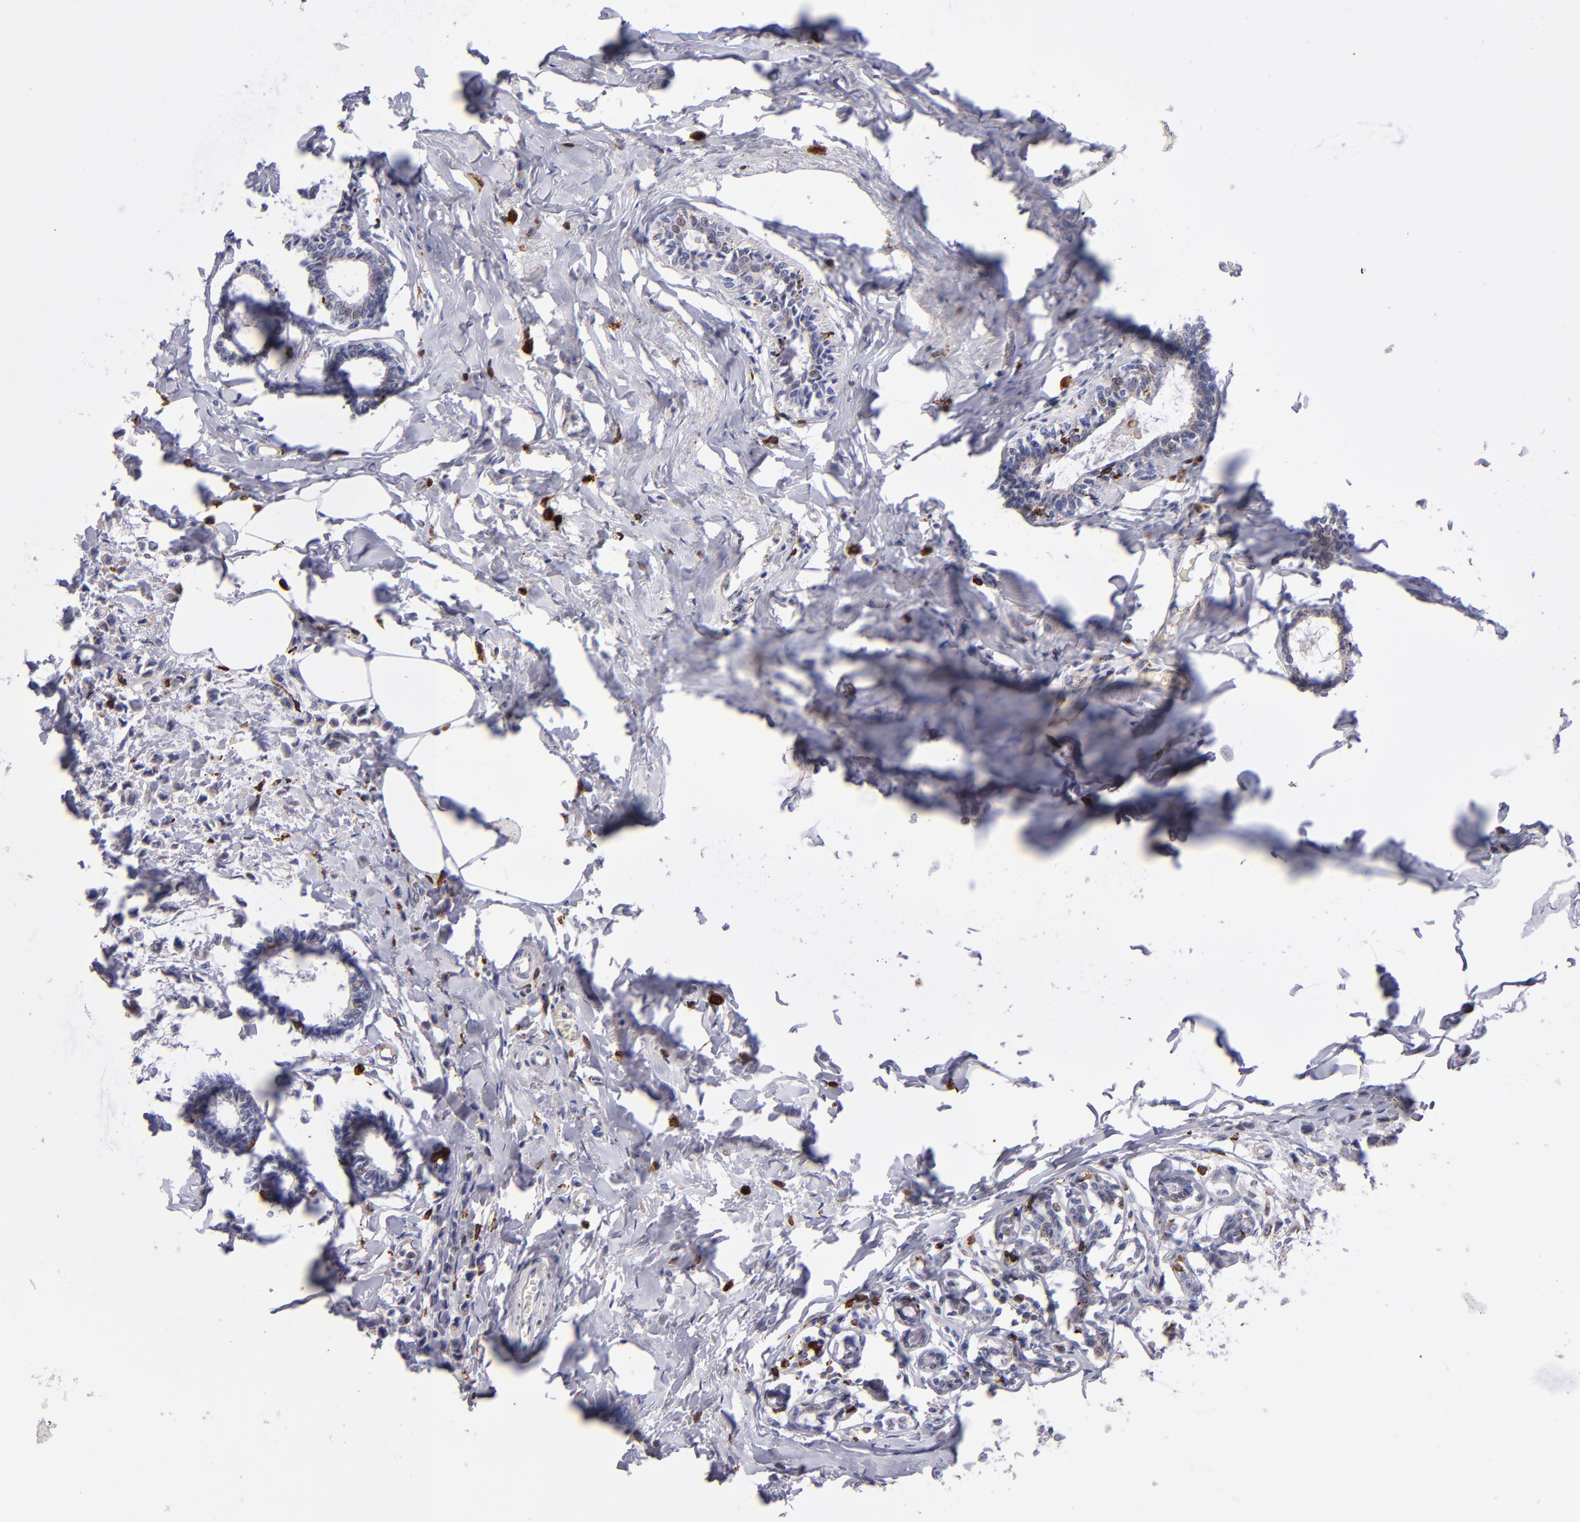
{"staining": {"intensity": "weak", "quantity": "<25%", "location": "cytoplasmic/membranous"}, "tissue": "breast cancer", "cell_type": "Tumor cells", "image_type": "cancer", "snomed": [{"axis": "morphology", "description": "Lobular carcinoma"}, {"axis": "topography", "description": "Breast"}], "caption": "The micrograph displays no significant staining in tumor cells of breast cancer. (DAB immunohistochemistry (IHC) with hematoxylin counter stain).", "gene": "PTGS1", "patient": {"sex": "female", "age": 51}}